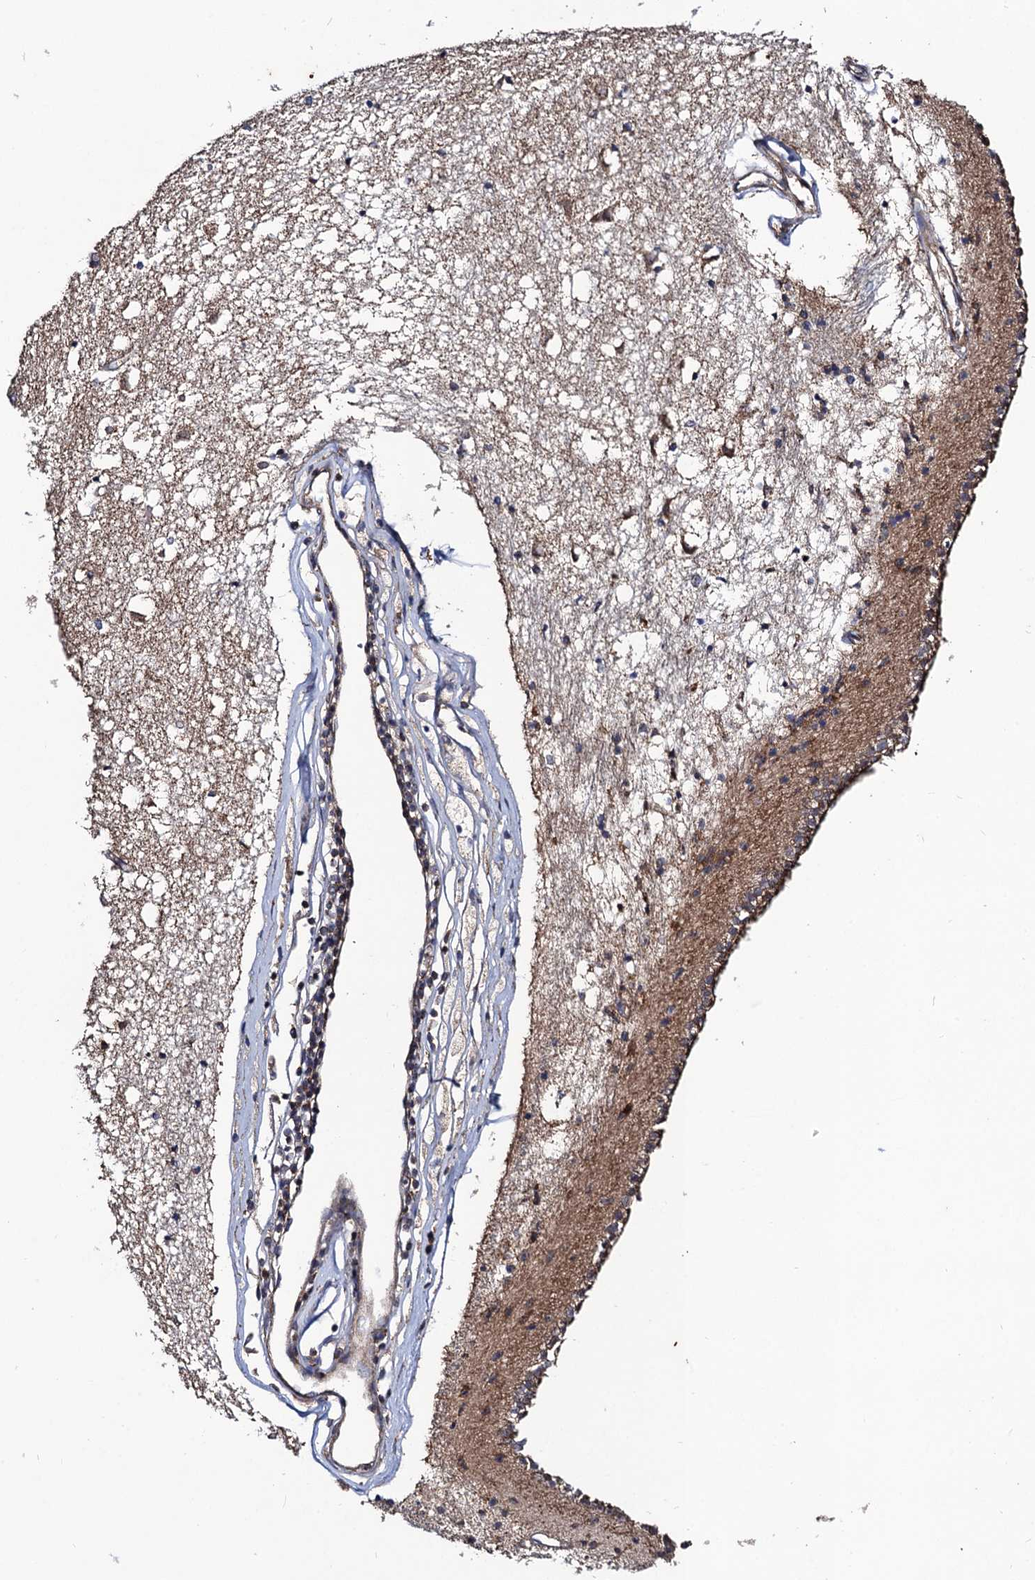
{"staining": {"intensity": "negative", "quantity": "none", "location": "none"}, "tissue": "caudate", "cell_type": "Glial cells", "image_type": "normal", "snomed": [{"axis": "morphology", "description": "Normal tissue, NOS"}, {"axis": "topography", "description": "Lateral ventricle wall"}], "caption": "DAB immunohistochemical staining of normal caudate demonstrates no significant staining in glial cells.", "gene": "DYDC1", "patient": {"sex": "male", "age": 45}}